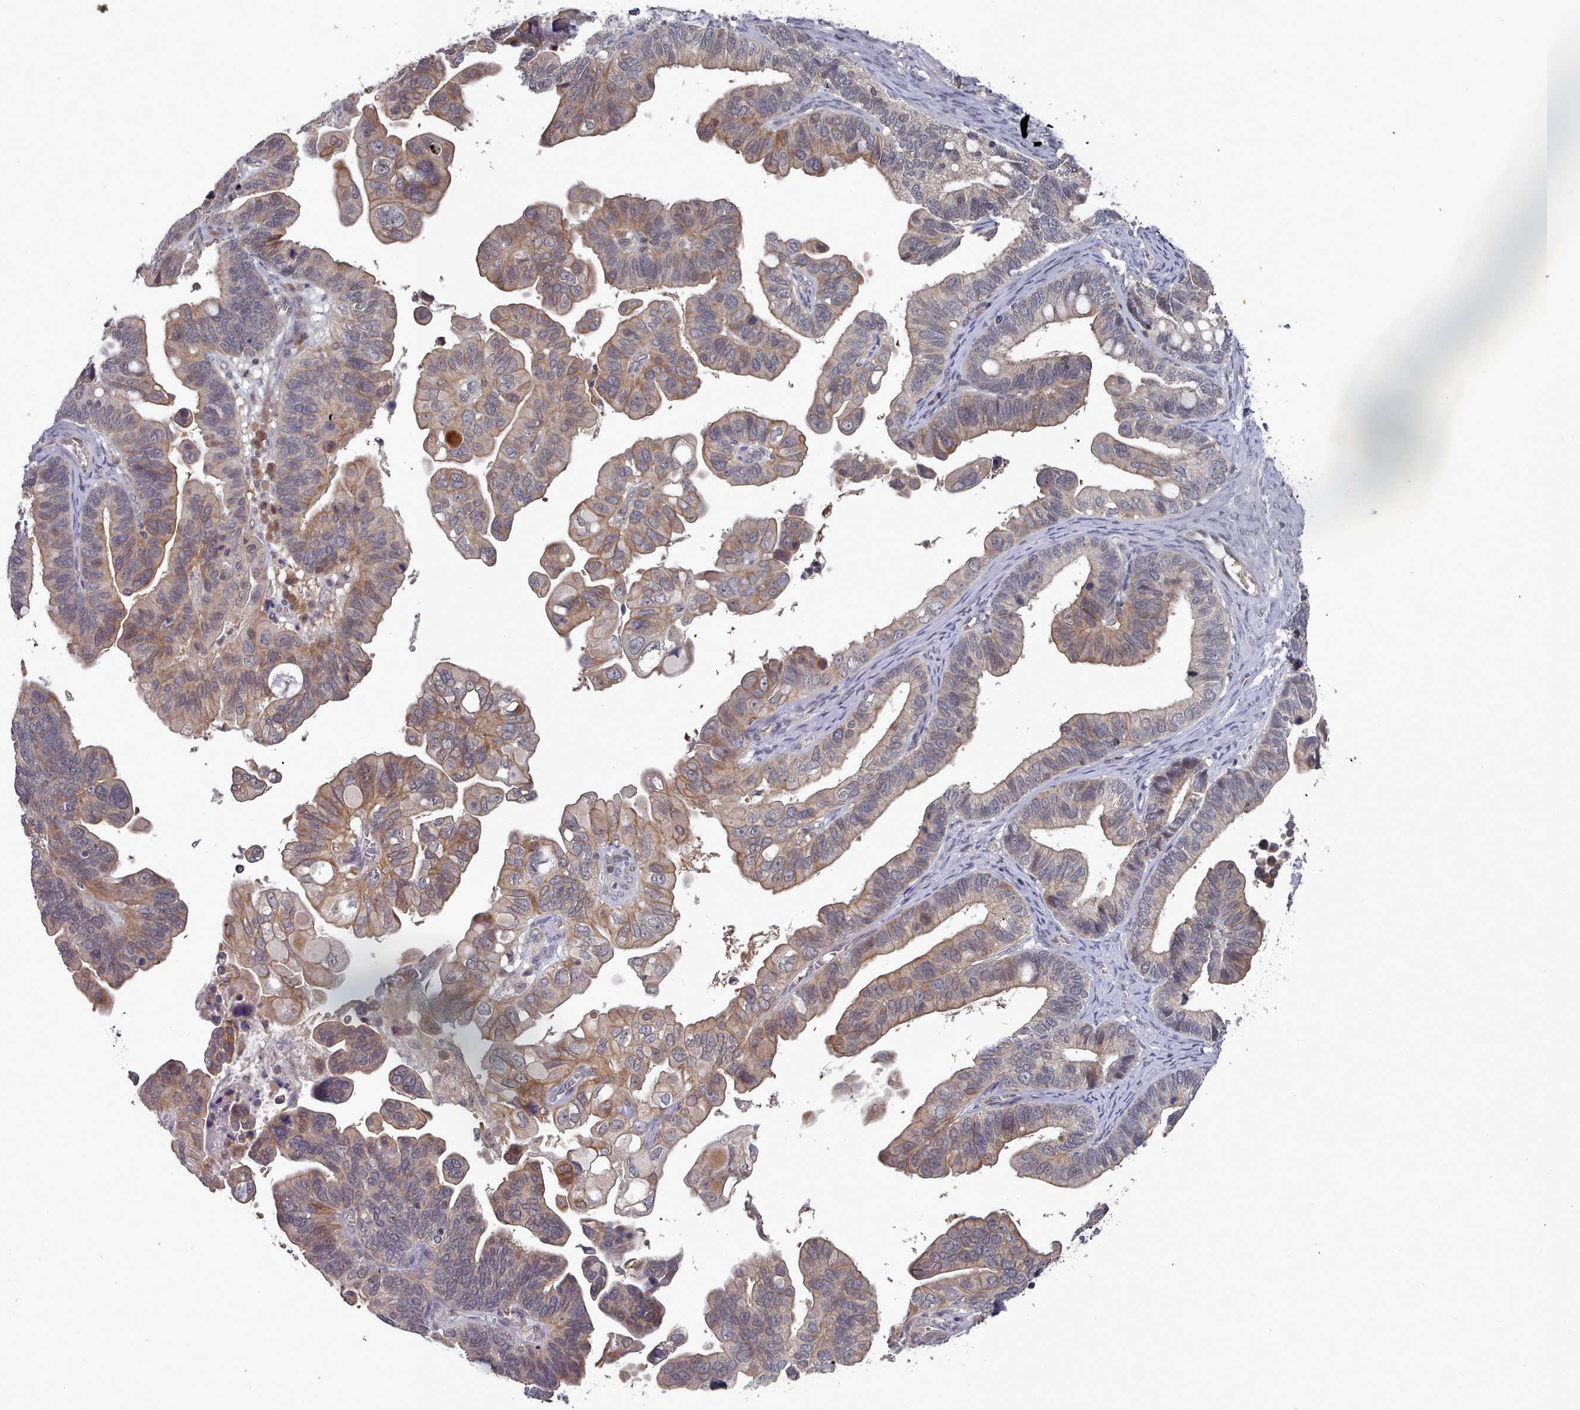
{"staining": {"intensity": "weak", "quantity": "25%-75%", "location": "cytoplasmic/membranous"}, "tissue": "ovarian cancer", "cell_type": "Tumor cells", "image_type": "cancer", "snomed": [{"axis": "morphology", "description": "Cystadenocarcinoma, serous, NOS"}, {"axis": "topography", "description": "Ovary"}], "caption": "There is low levels of weak cytoplasmic/membranous positivity in tumor cells of ovarian cancer, as demonstrated by immunohistochemical staining (brown color).", "gene": "HYAL3", "patient": {"sex": "female", "age": 56}}